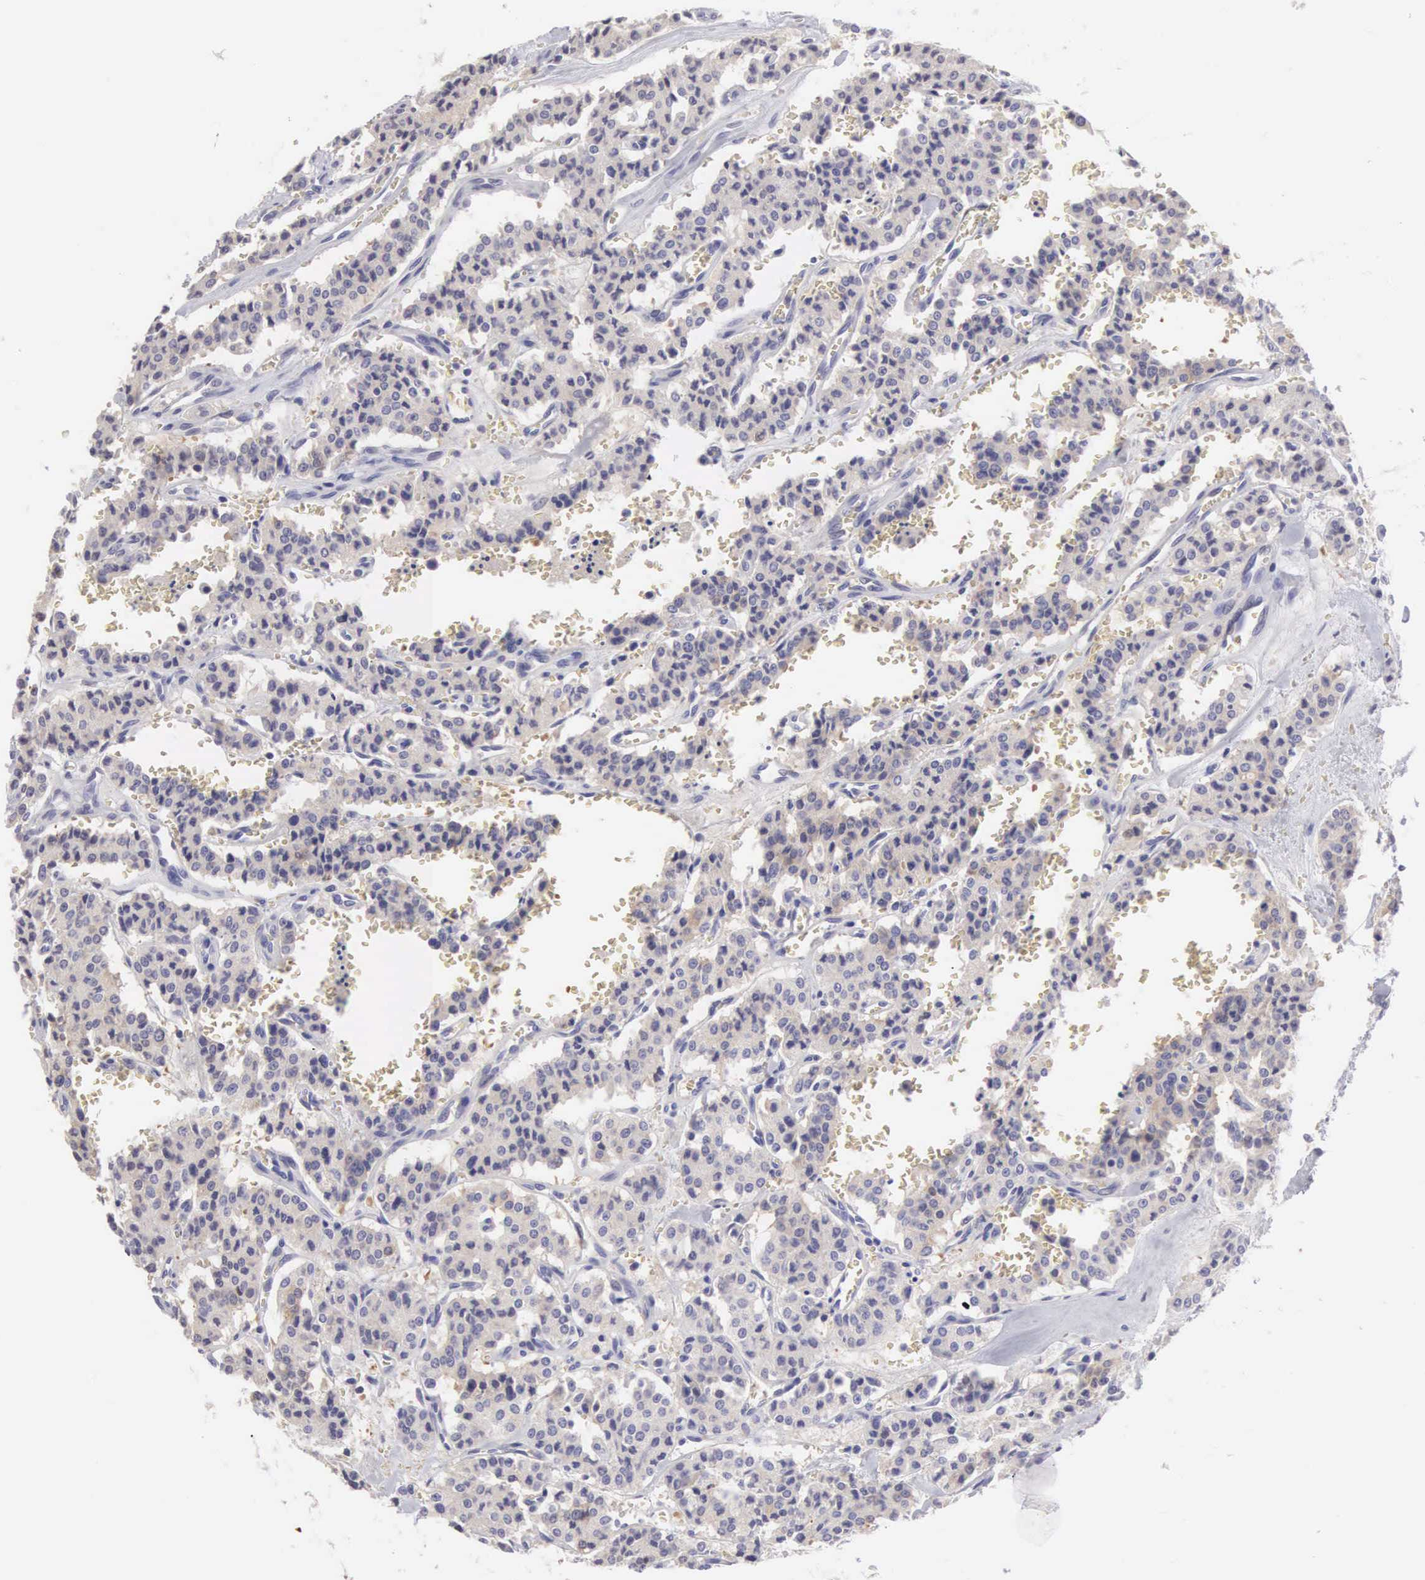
{"staining": {"intensity": "negative", "quantity": "none", "location": "none"}, "tissue": "carcinoid", "cell_type": "Tumor cells", "image_type": "cancer", "snomed": [{"axis": "morphology", "description": "Carcinoid, malignant, NOS"}, {"axis": "topography", "description": "Bronchus"}], "caption": "This is an immunohistochemistry (IHC) histopathology image of human carcinoid (malignant). There is no expression in tumor cells.", "gene": "SLITRK4", "patient": {"sex": "male", "age": 55}}